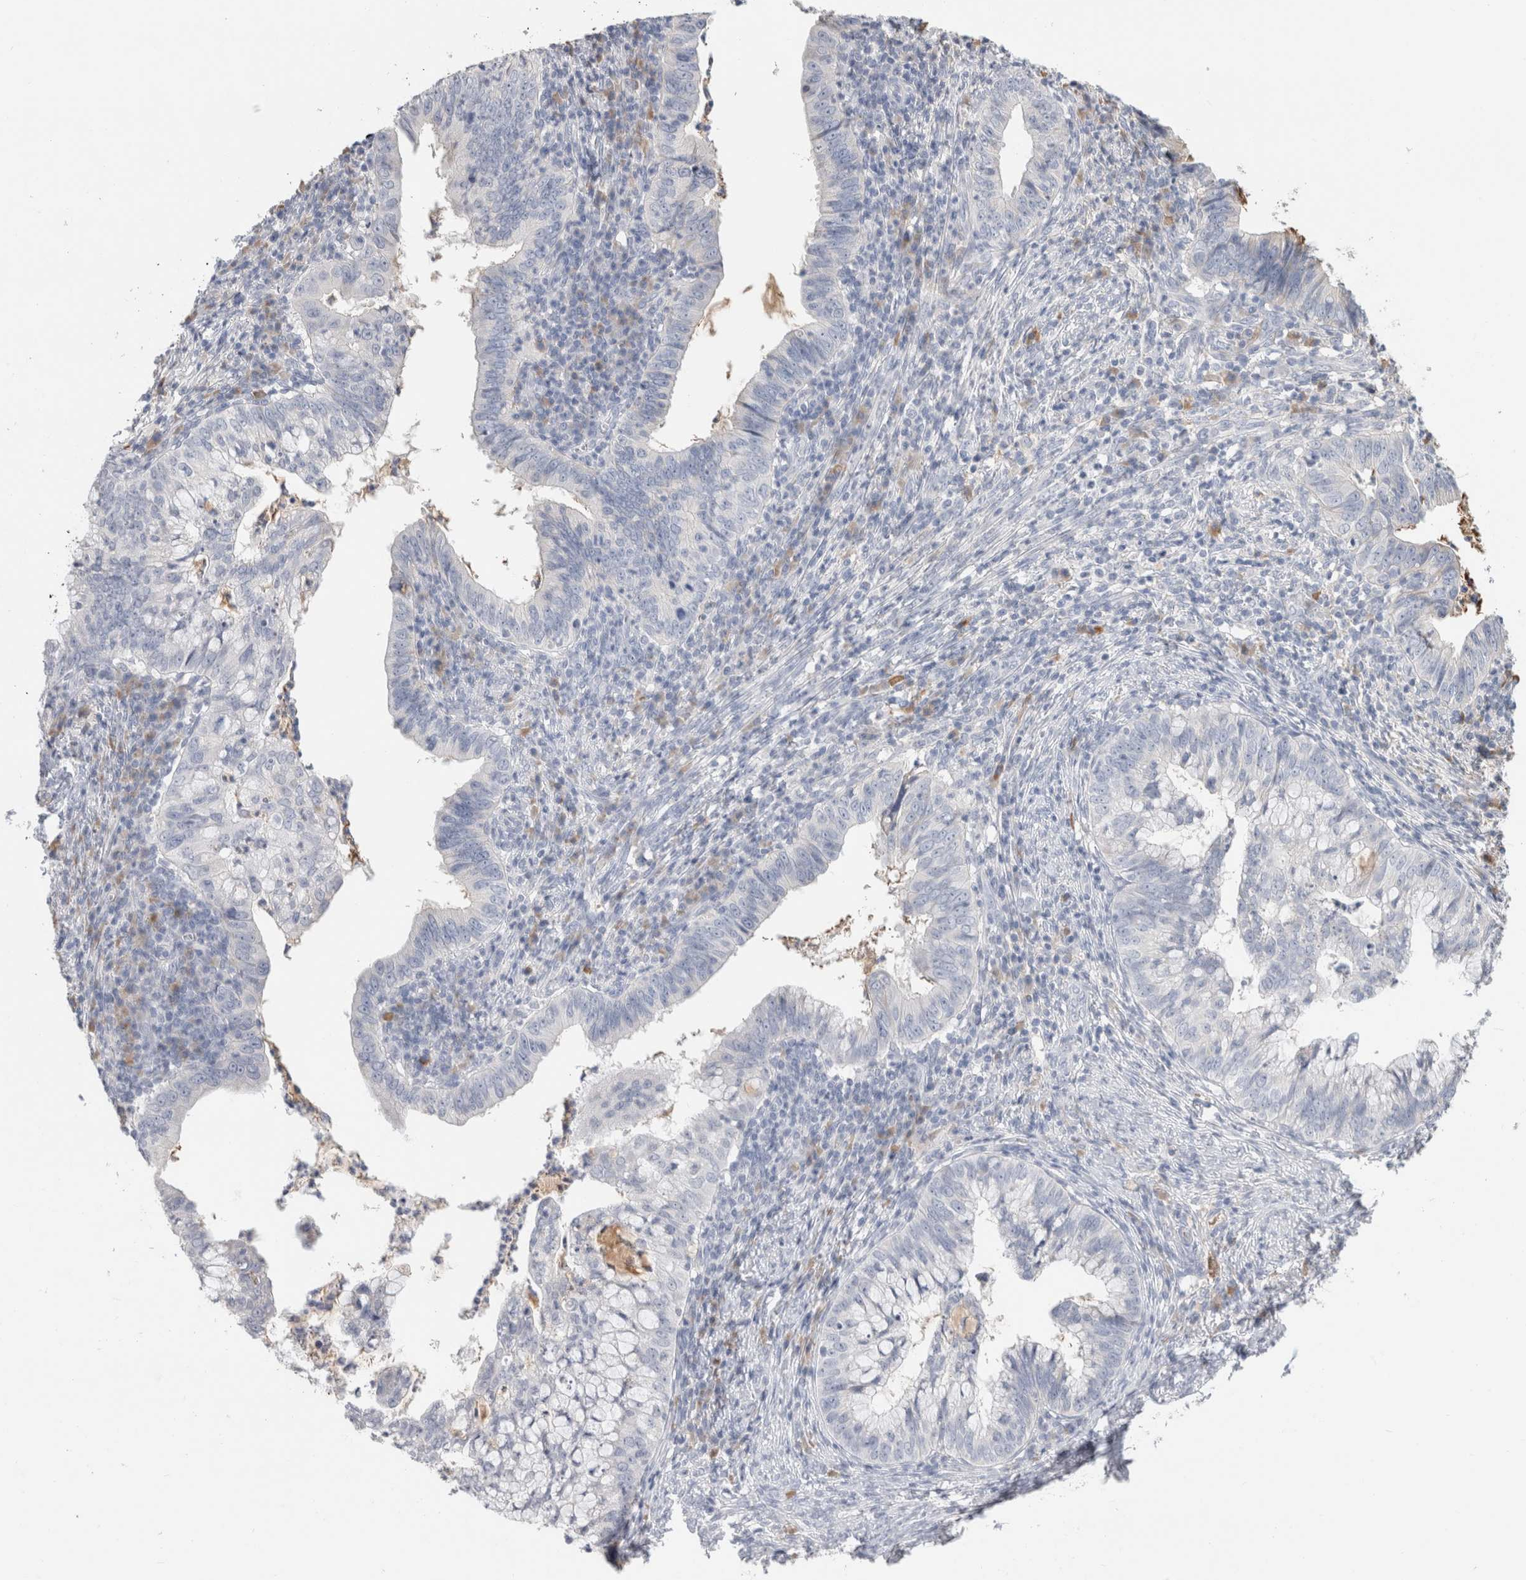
{"staining": {"intensity": "negative", "quantity": "none", "location": "none"}, "tissue": "cervical cancer", "cell_type": "Tumor cells", "image_type": "cancer", "snomed": [{"axis": "morphology", "description": "Adenocarcinoma, NOS"}, {"axis": "topography", "description": "Cervix"}], "caption": "Tumor cells are negative for protein expression in human cervical cancer. (DAB (3,3'-diaminobenzidine) IHC with hematoxylin counter stain).", "gene": "SCGB1A1", "patient": {"sex": "female", "age": 36}}